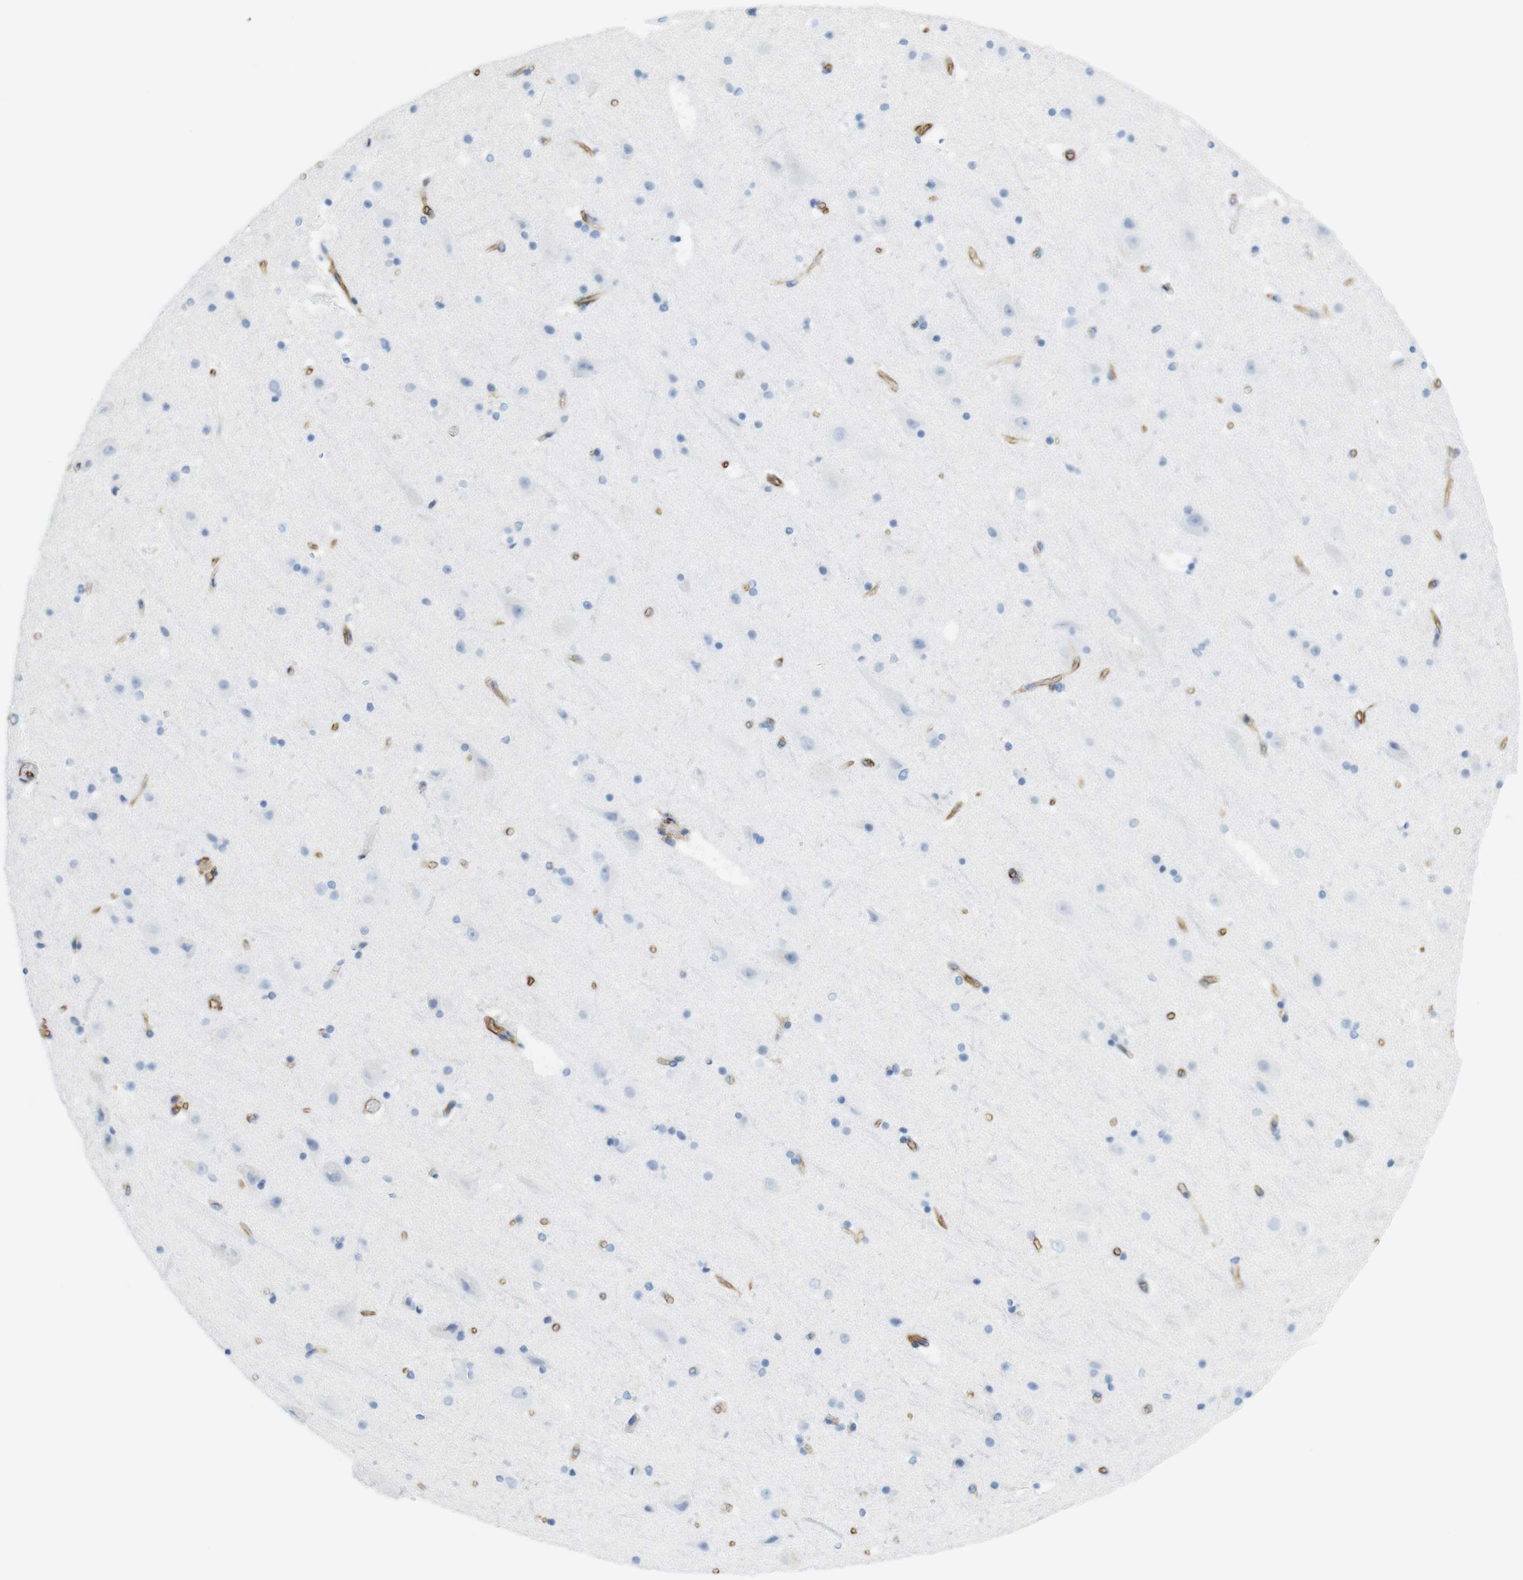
{"staining": {"intensity": "moderate", "quantity": ">75%", "location": "cytoplasmic/membranous"}, "tissue": "cerebral cortex", "cell_type": "Endothelial cells", "image_type": "normal", "snomed": [{"axis": "morphology", "description": "Normal tissue, NOS"}, {"axis": "topography", "description": "Cerebral cortex"}], "caption": "Protein expression analysis of unremarkable cerebral cortex reveals moderate cytoplasmic/membranous expression in about >75% of endothelial cells. (IHC, brightfield microscopy, high magnification).", "gene": "MS4A10", "patient": {"sex": "male", "age": 45}}